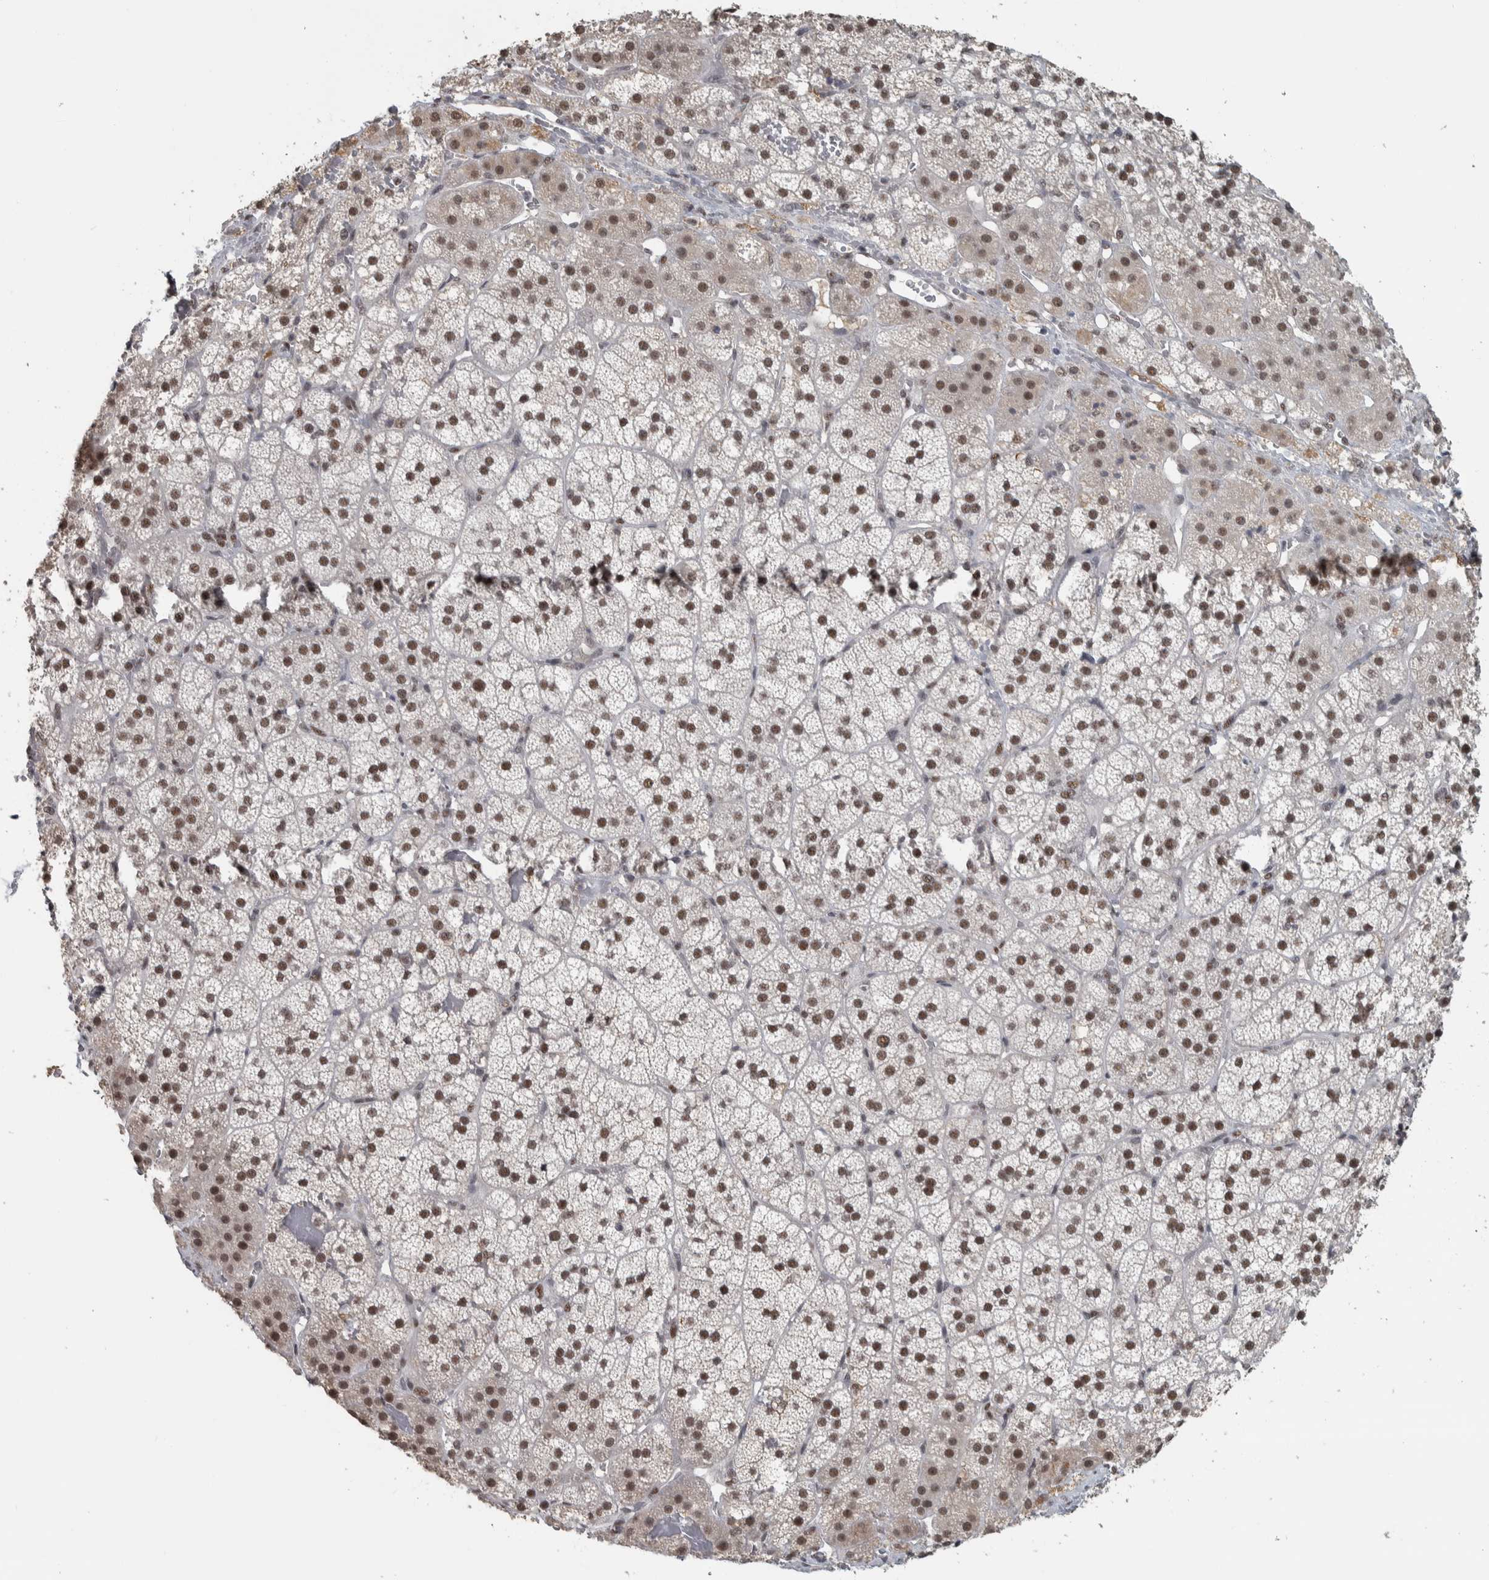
{"staining": {"intensity": "strong", "quantity": ">75%", "location": "cytoplasmic/membranous,nuclear"}, "tissue": "adrenal gland", "cell_type": "Glandular cells", "image_type": "normal", "snomed": [{"axis": "morphology", "description": "Normal tissue, NOS"}, {"axis": "topography", "description": "Adrenal gland"}], "caption": "Glandular cells display strong cytoplasmic/membranous,nuclear positivity in approximately >75% of cells in unremarkable adrenal gland.", "gene": "DDX42", "patient": {"sex": "female", "age": 44}}